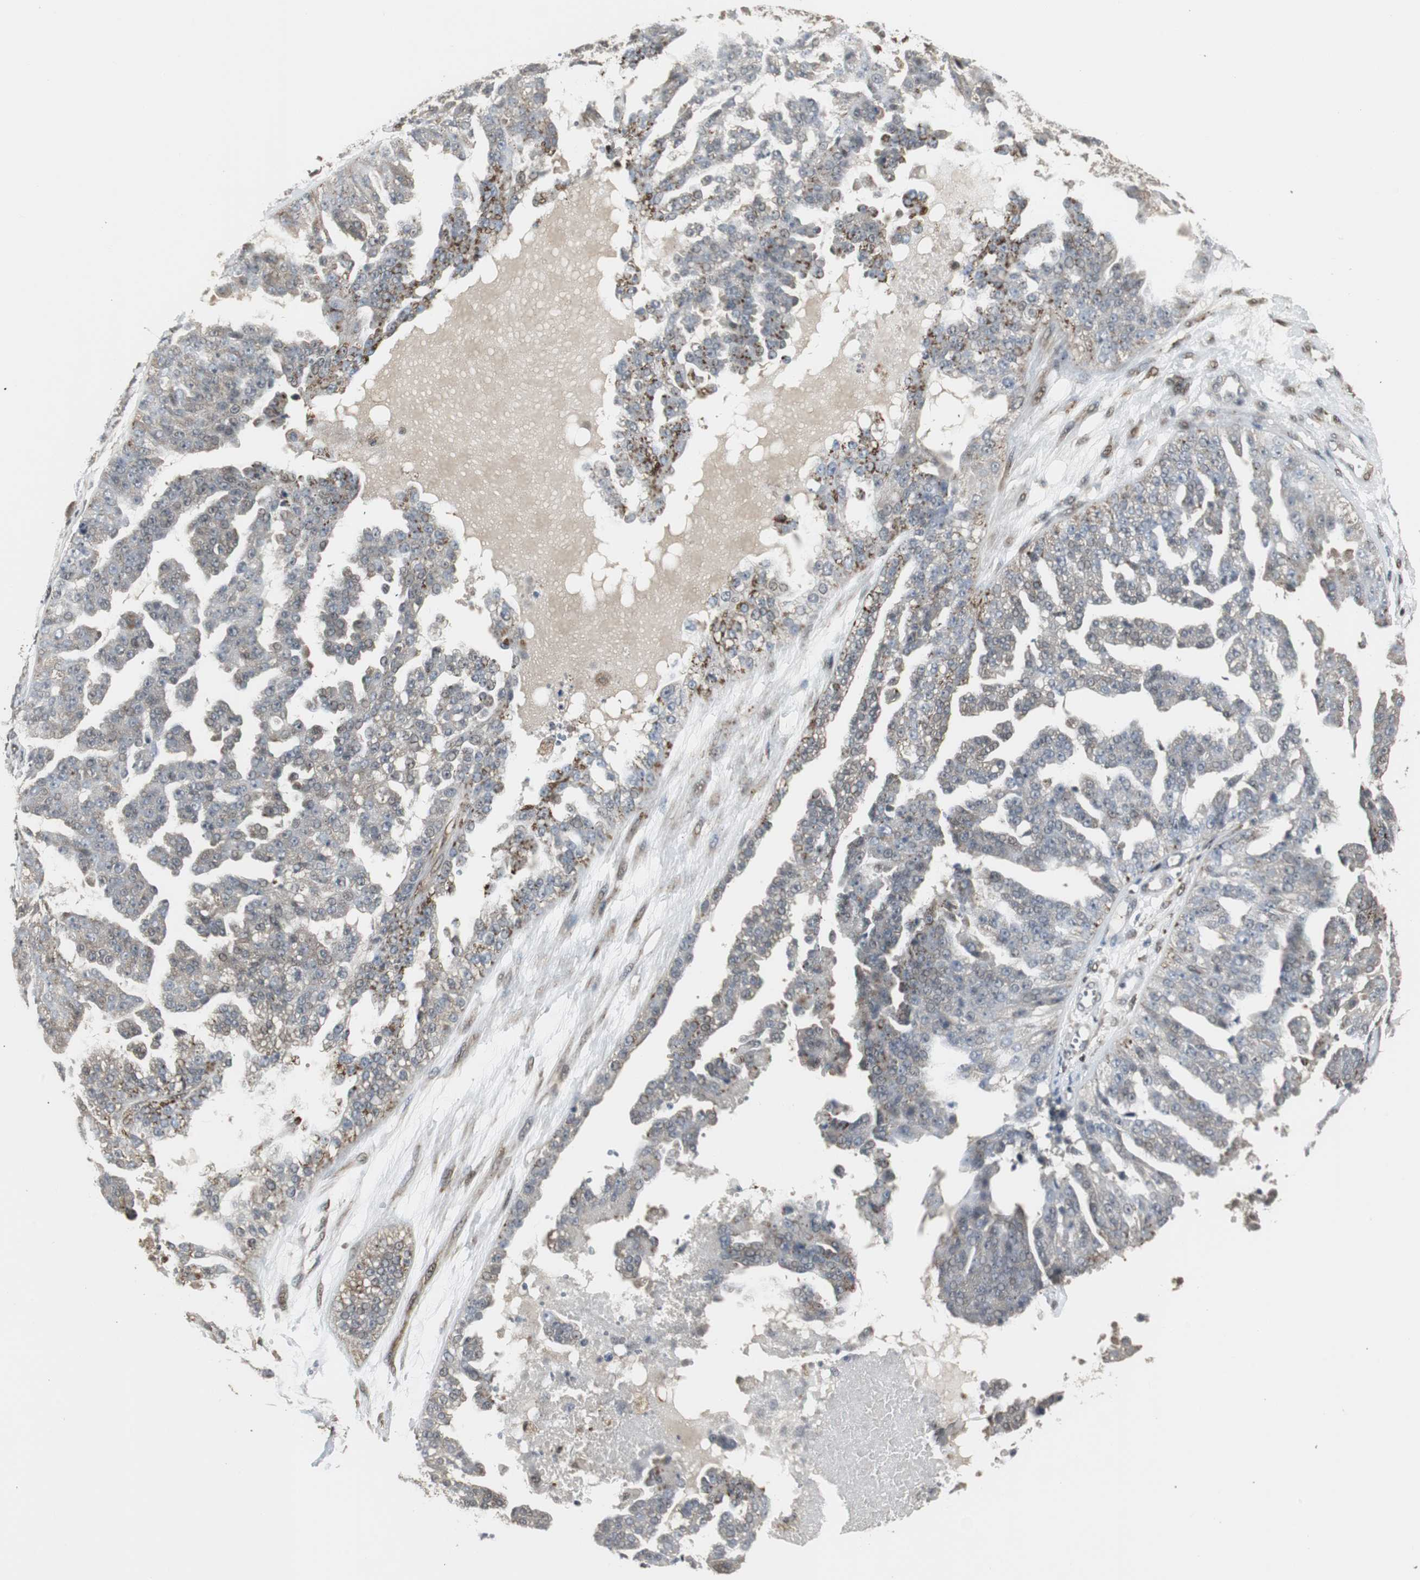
{"staining": {"intensity": "moderate", "quantity": "<25%", "location": "cytoplasmic/membranous"}, "tissue": "ovarian cancer", "cell_type": "Tumor cells", "image_type": "cancer", "snomed": [{"axis": "morphology", "description": "Carcinoma, NOS"}, {"axis": "topography", "description": "Soft tissue"}, {"axis": "topography", "description": "Ovary"}], "caption": "Ovarian cancer (carcinoma) stained with a protein marker reveals moderate staining in tumor cells.", "gene": "PLIN3", "patient": {"sex": "female", "age": 54}}